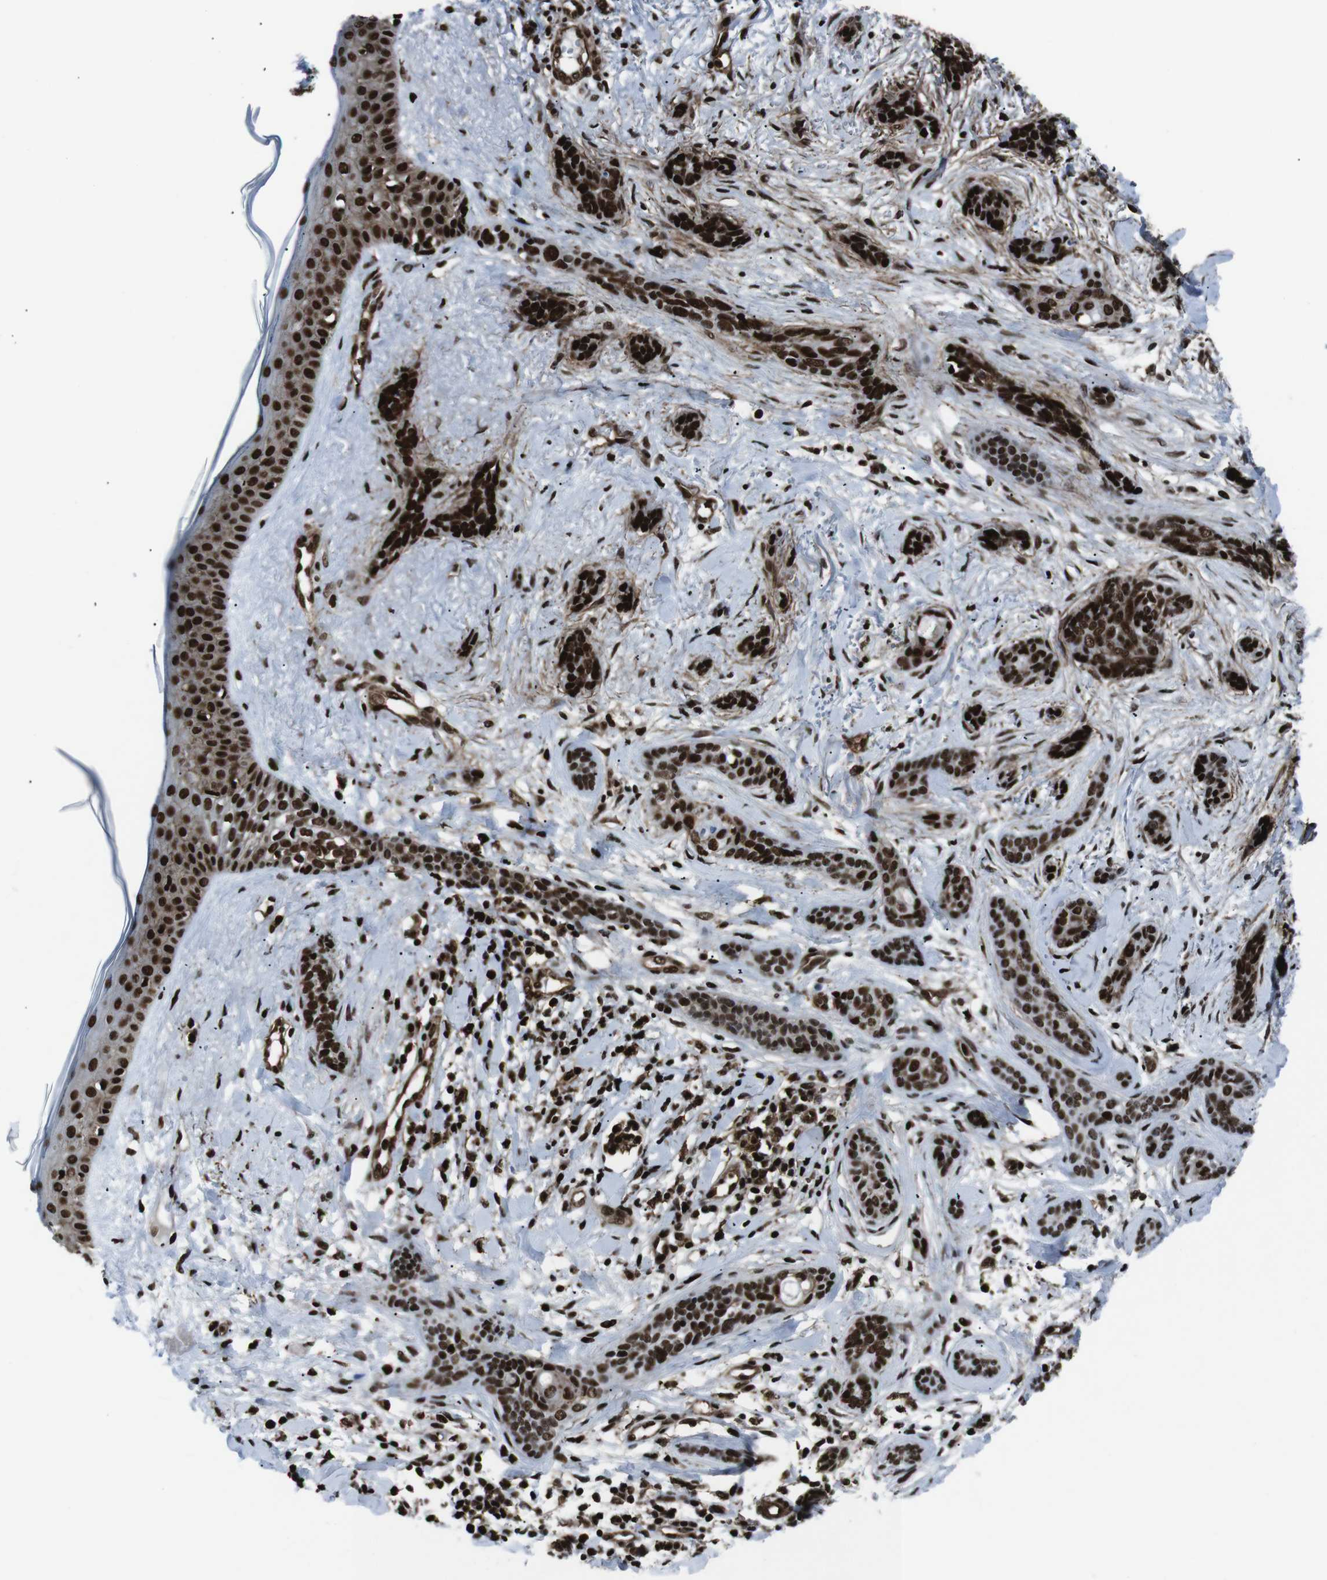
{"staining": {"intensity": "strong", "quantity": ">75%", "location": "nuclear"}, "tissue": "skin cancer", "cell_type": "Tumor cells", "image_type": "cancer", "snomed": [{"axis": "morphology", "description": "Basal cell carcinoma"}, {"axis": "morphology", "description": "Adnexal tumor, benign"}, {"axis": "topography", "description": "Skin"}], "caption": "Protein positivity by immunohistochemistry displays strong nuclear expression in approximately >75% of tumor cells in skin cancer.", "gene": "HNRNPU", "patient": {"sex": "female", "age": 42}}